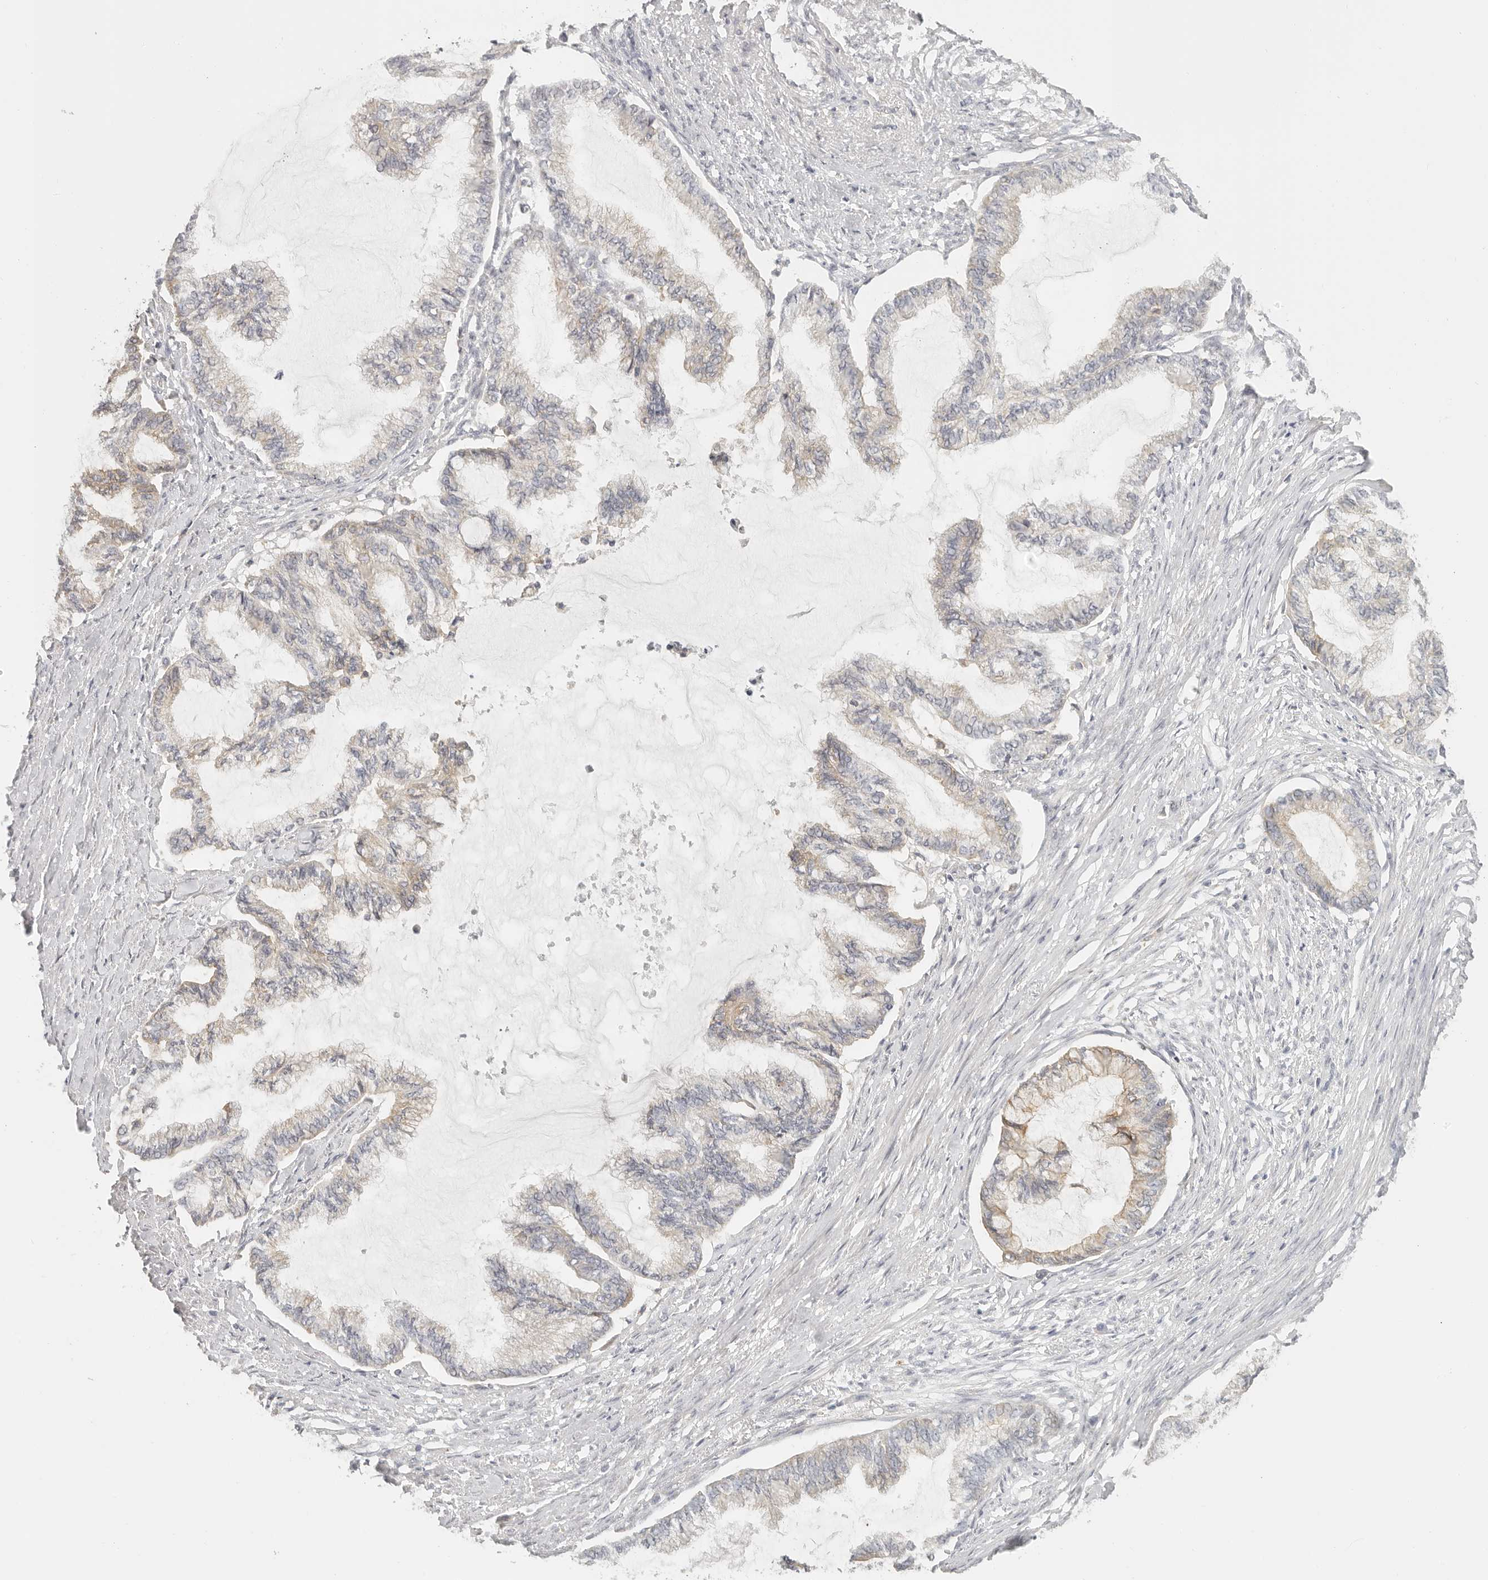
{"staining": {"intensity": "weak", "quantity": "<25%", "location": "cytoplasmic/membranous"}, "tissue": "endometrial cancer", "cell_type": "Tumor cells", "image_type": "cancer", "snomed": [{"axis": "morphology", "description": "Adenocarcinoma, NOS"}, {"axis": "topography", "description": "Endometrium"}], "caption": "Human adenocarcinoma (endometrial) stained for a protein using IHC displays no staining in tumor cells.", "gene": "ANXA9", "patient": {"sex": "female", "age": 86}}